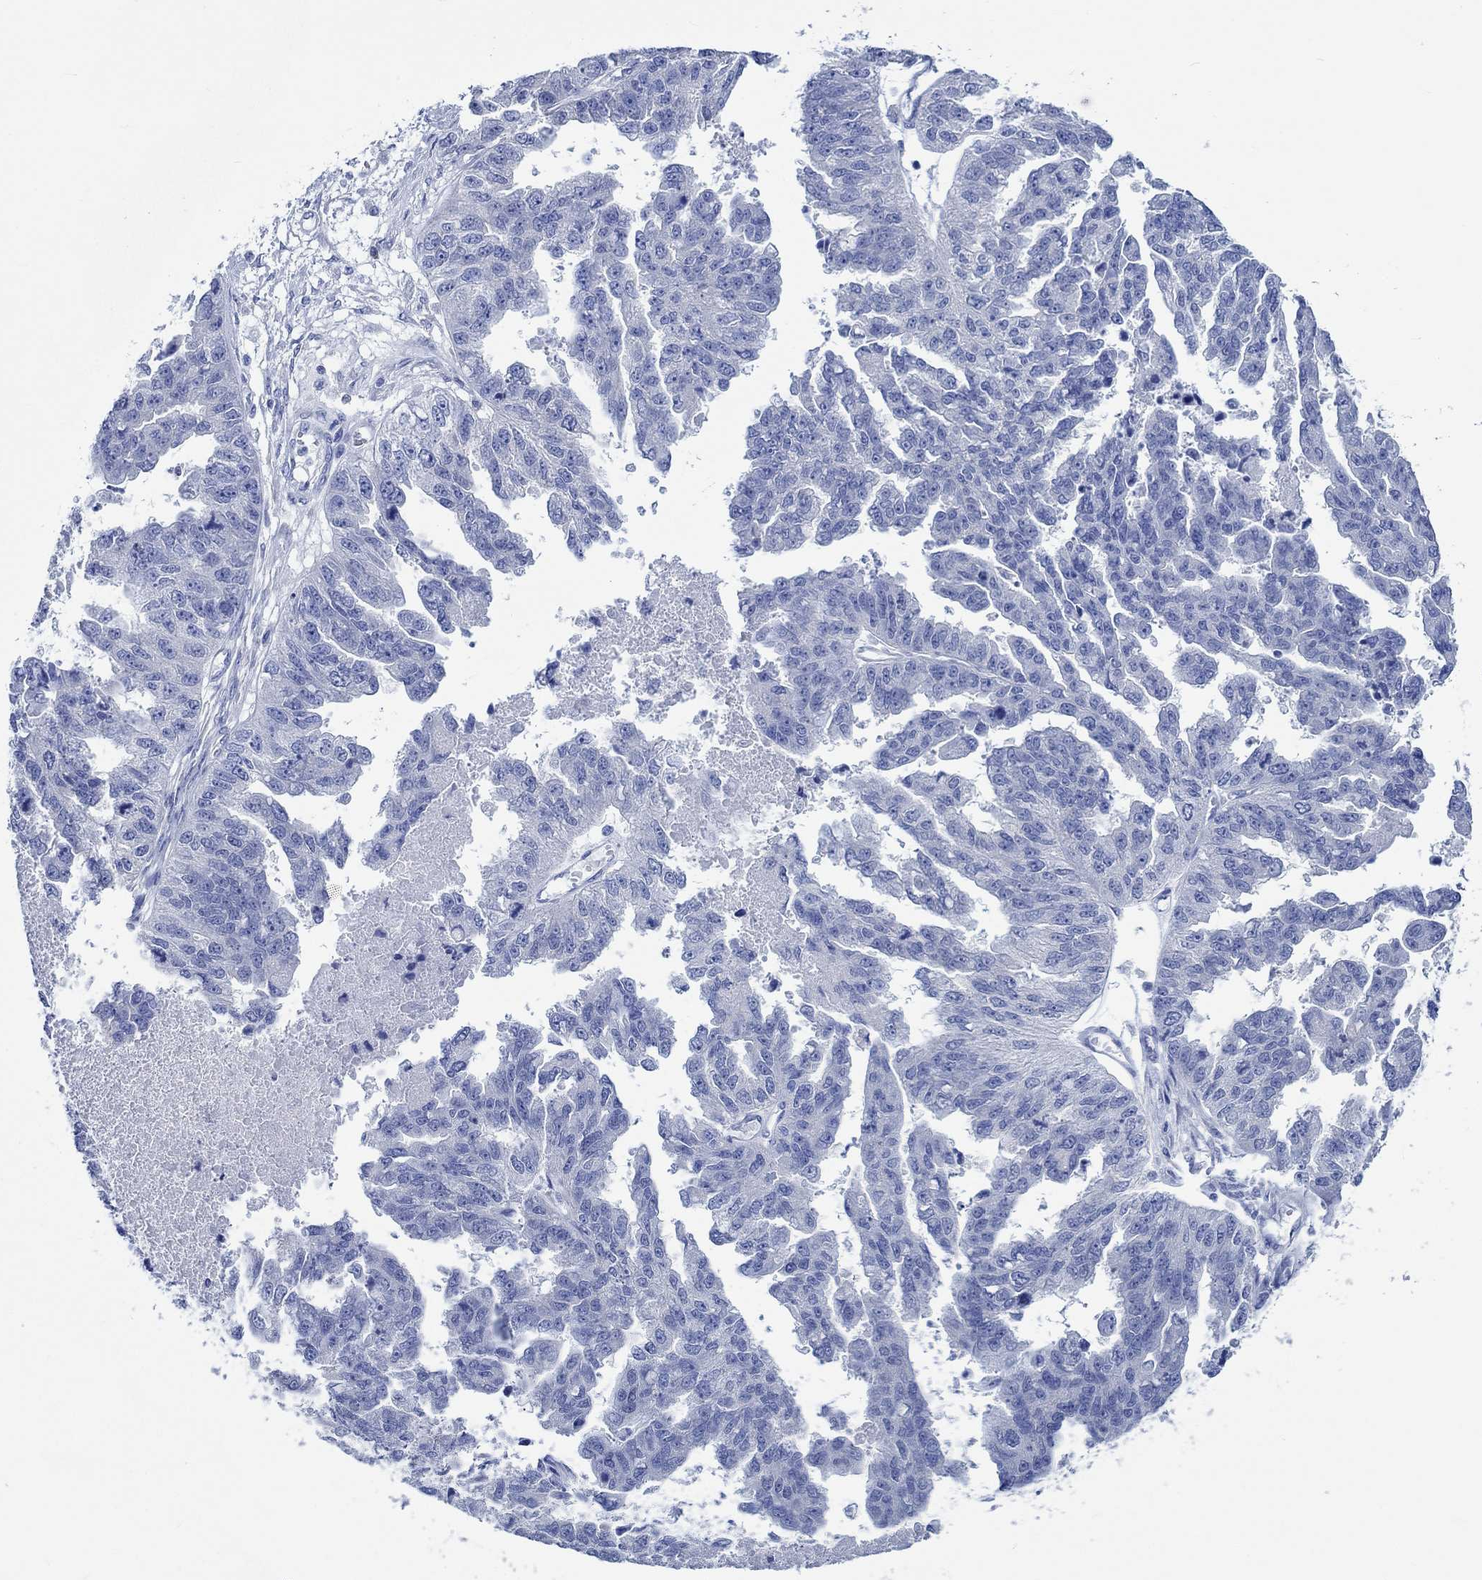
{"staining": {"intensity": "negative", "quantity": "none", "location": "none"}, "tissue": "ovarian cancer", "cell_type": "Tumor cells", "image_type": "cancer", "snomed": [{"axis": "morphology", "description": "Cystadenocarcinoma, serous, NOS"}, {"axis": "topography", "description": "Ovary"}], "caption": "DAB (3,3'-diaminobenzidine) immunohistochemical staining of human serous cystadenocarcinoma (ovarian) demonstrates no significant positivity in tumor cells.", "gene": "PTPRN2", "patient": {"sex": "female", "age": 58}}